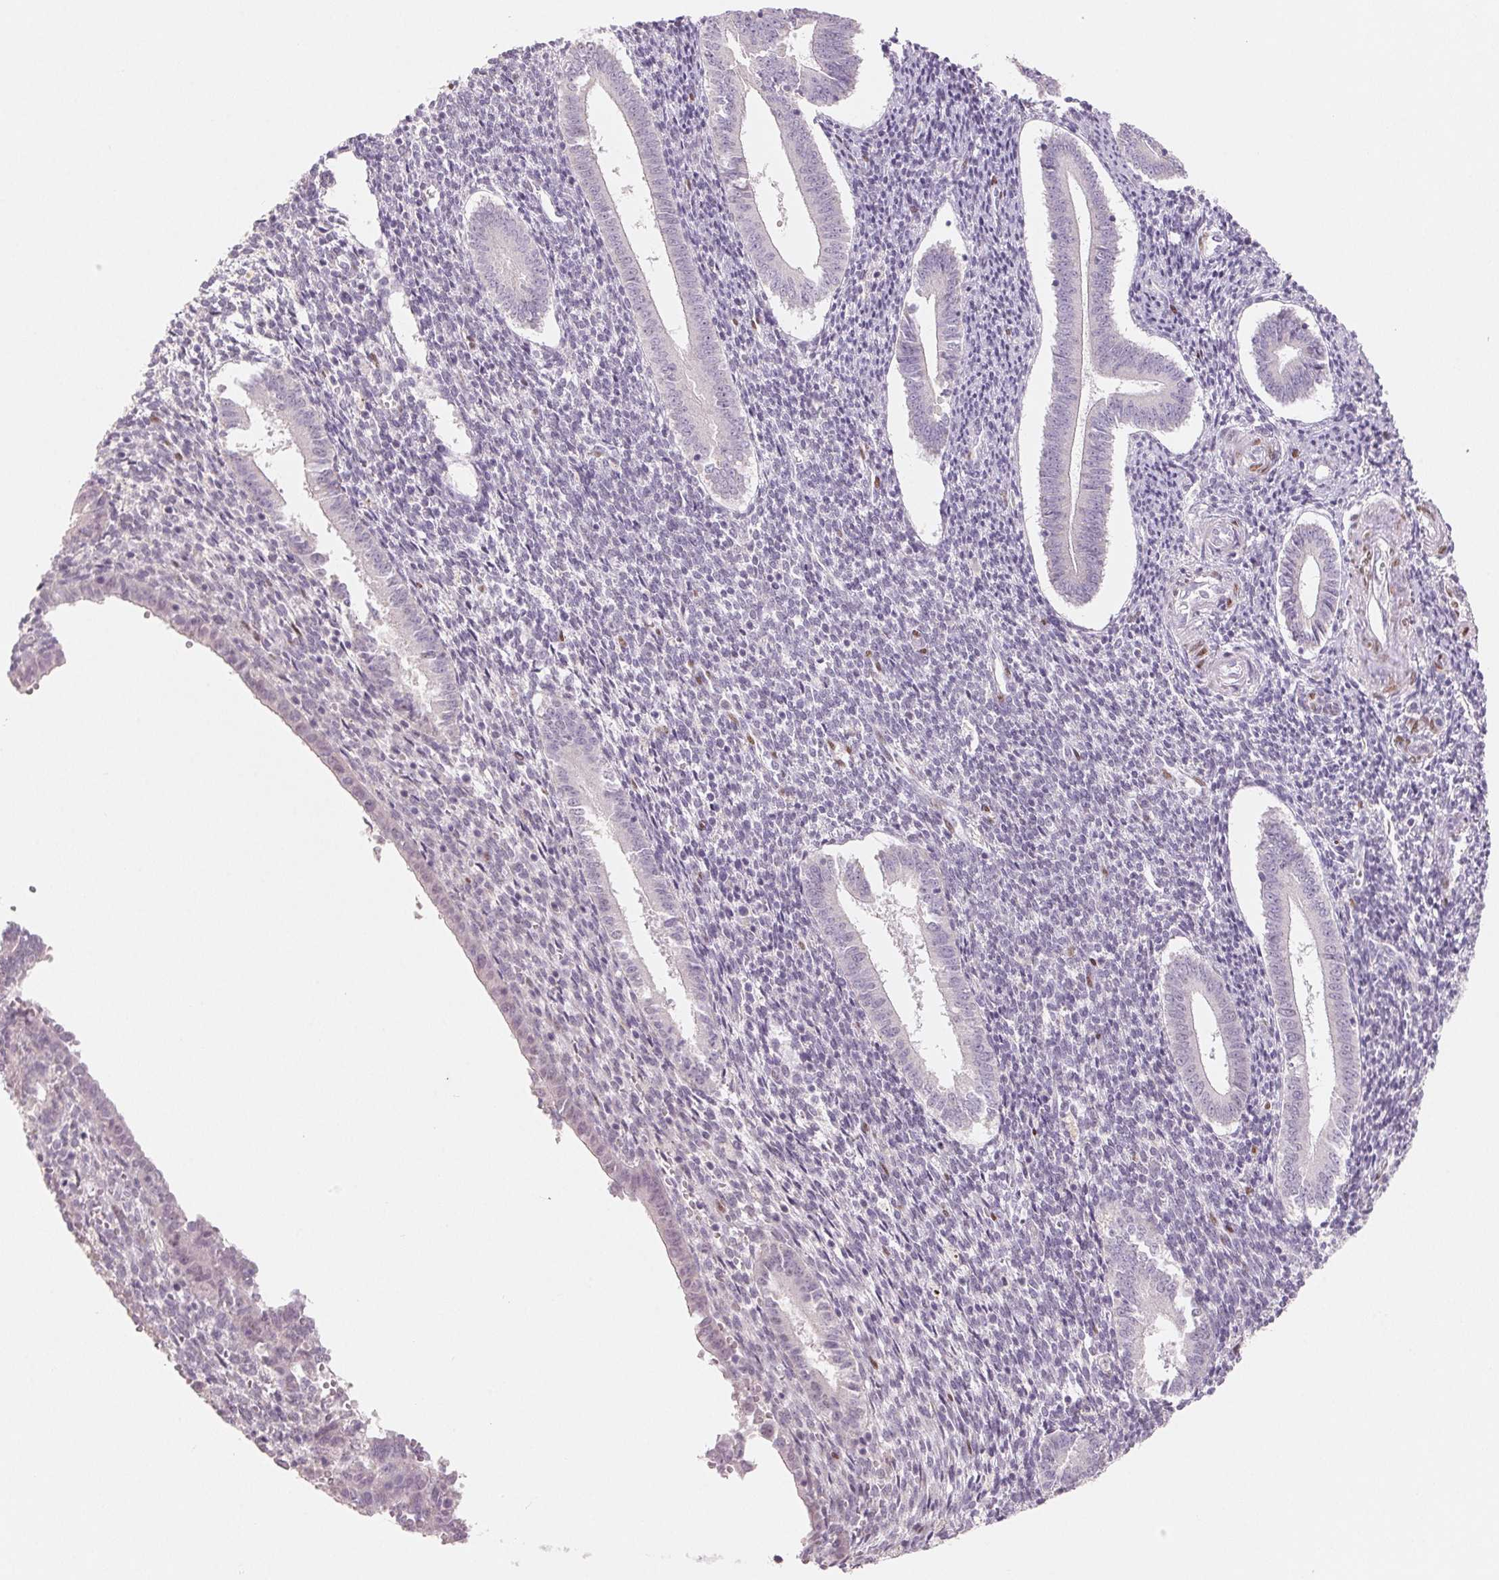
{"staining": {"intensity": "moderate", "quantity": "25%-75%", "location": "nuclear"}, "tissue": "endometrium", "cell_type": "Cells in endometrial stroma", "image_type": "normal", "snomed": [{"axis": "morphology", "description": "Normal tissue, NOS"}, {"axis": "topography", "description": "Endometrium"}], "caption": "A micrograph of human endometrium stained for a protein shows moderate nuclear brown staining in cells in endometrial stroma. Using DAB (3,3'-diaminobenzidine) (brown) and hematoxylin (blue) stains, captured at high magnification using brightfield microscopy.", "gene": "SMARCD3", "patient": {"sex": "female", "age": 25}}